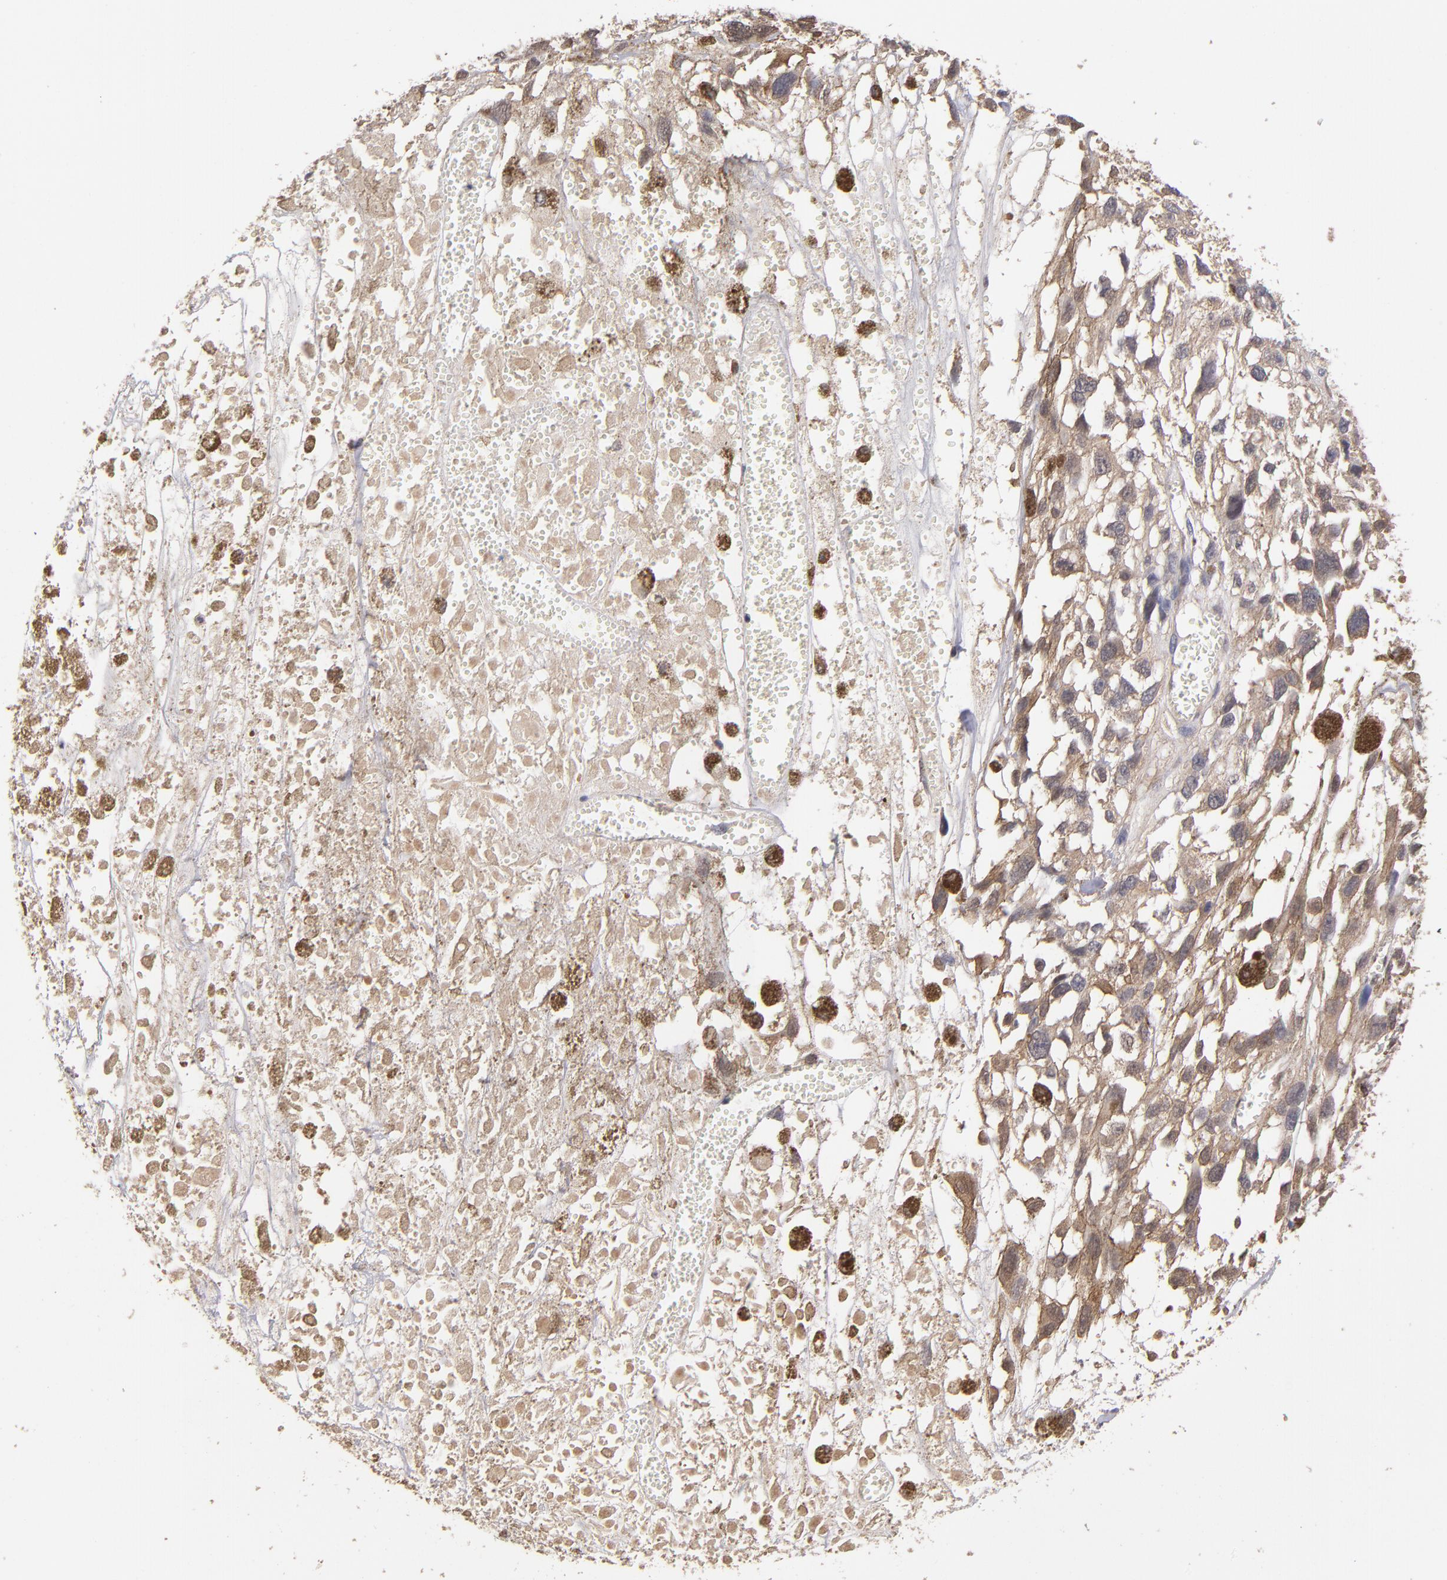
{"staining": {"intensity": "weak", "quantity": "25%-75%", "location": "cytoplasmic/membranous"}, "tissue": "melanoma", "cell_type": "Tumor cells", "image_type": "cancer", "snomed": [{"axis": "morphology", "description": "Malignant melanoma, Metastatic site"}, {"axis": "topography", "description": "Lymph node"}], "caption": "A brown stain highlights weak cytoplasmic/membranous staining of a protein in melanoma tumor cells. The staining was performed using DAB to visualize the protein expression in brown, while the nuclei were stained in blue with hematoxylin (Magnification: 20x).", "gene": "PSMD10", "patient": {"sex": "male", "age": 59}}